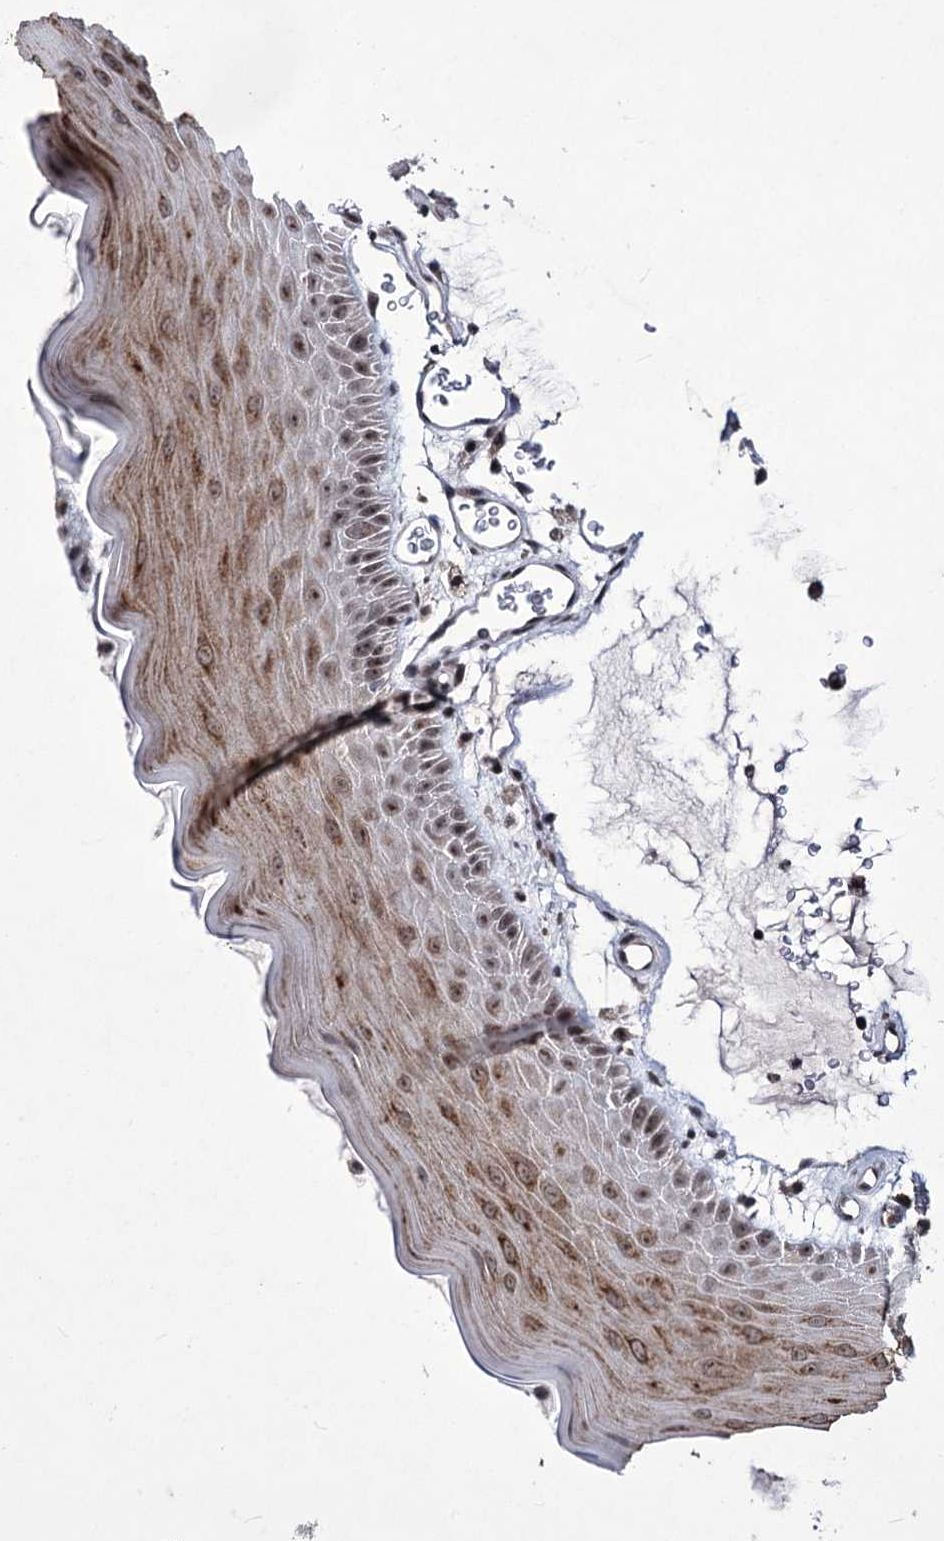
{"staining": {"intensity": "moderate", "quantity": ">75%", "location": "cytoplasmic/membranous,nuclear"}, "tissue": "oral mucosa", "cell_type": "Squamous epithelial cells", "image_type": "normal", "snomed": [{"axis": "morphology", "description": "Normal tissue, NOS"}, {"axis": "topography", "description": "Oral tissue"}], "caption": "Protein staining shows moderate cytoplasmic/membranous,nuclear expression in approximately >75% of squamous epithelial cells in normal oral mucosa.", "gene": "VGLL4", "patient": {"sex": "male", "age": 13}}